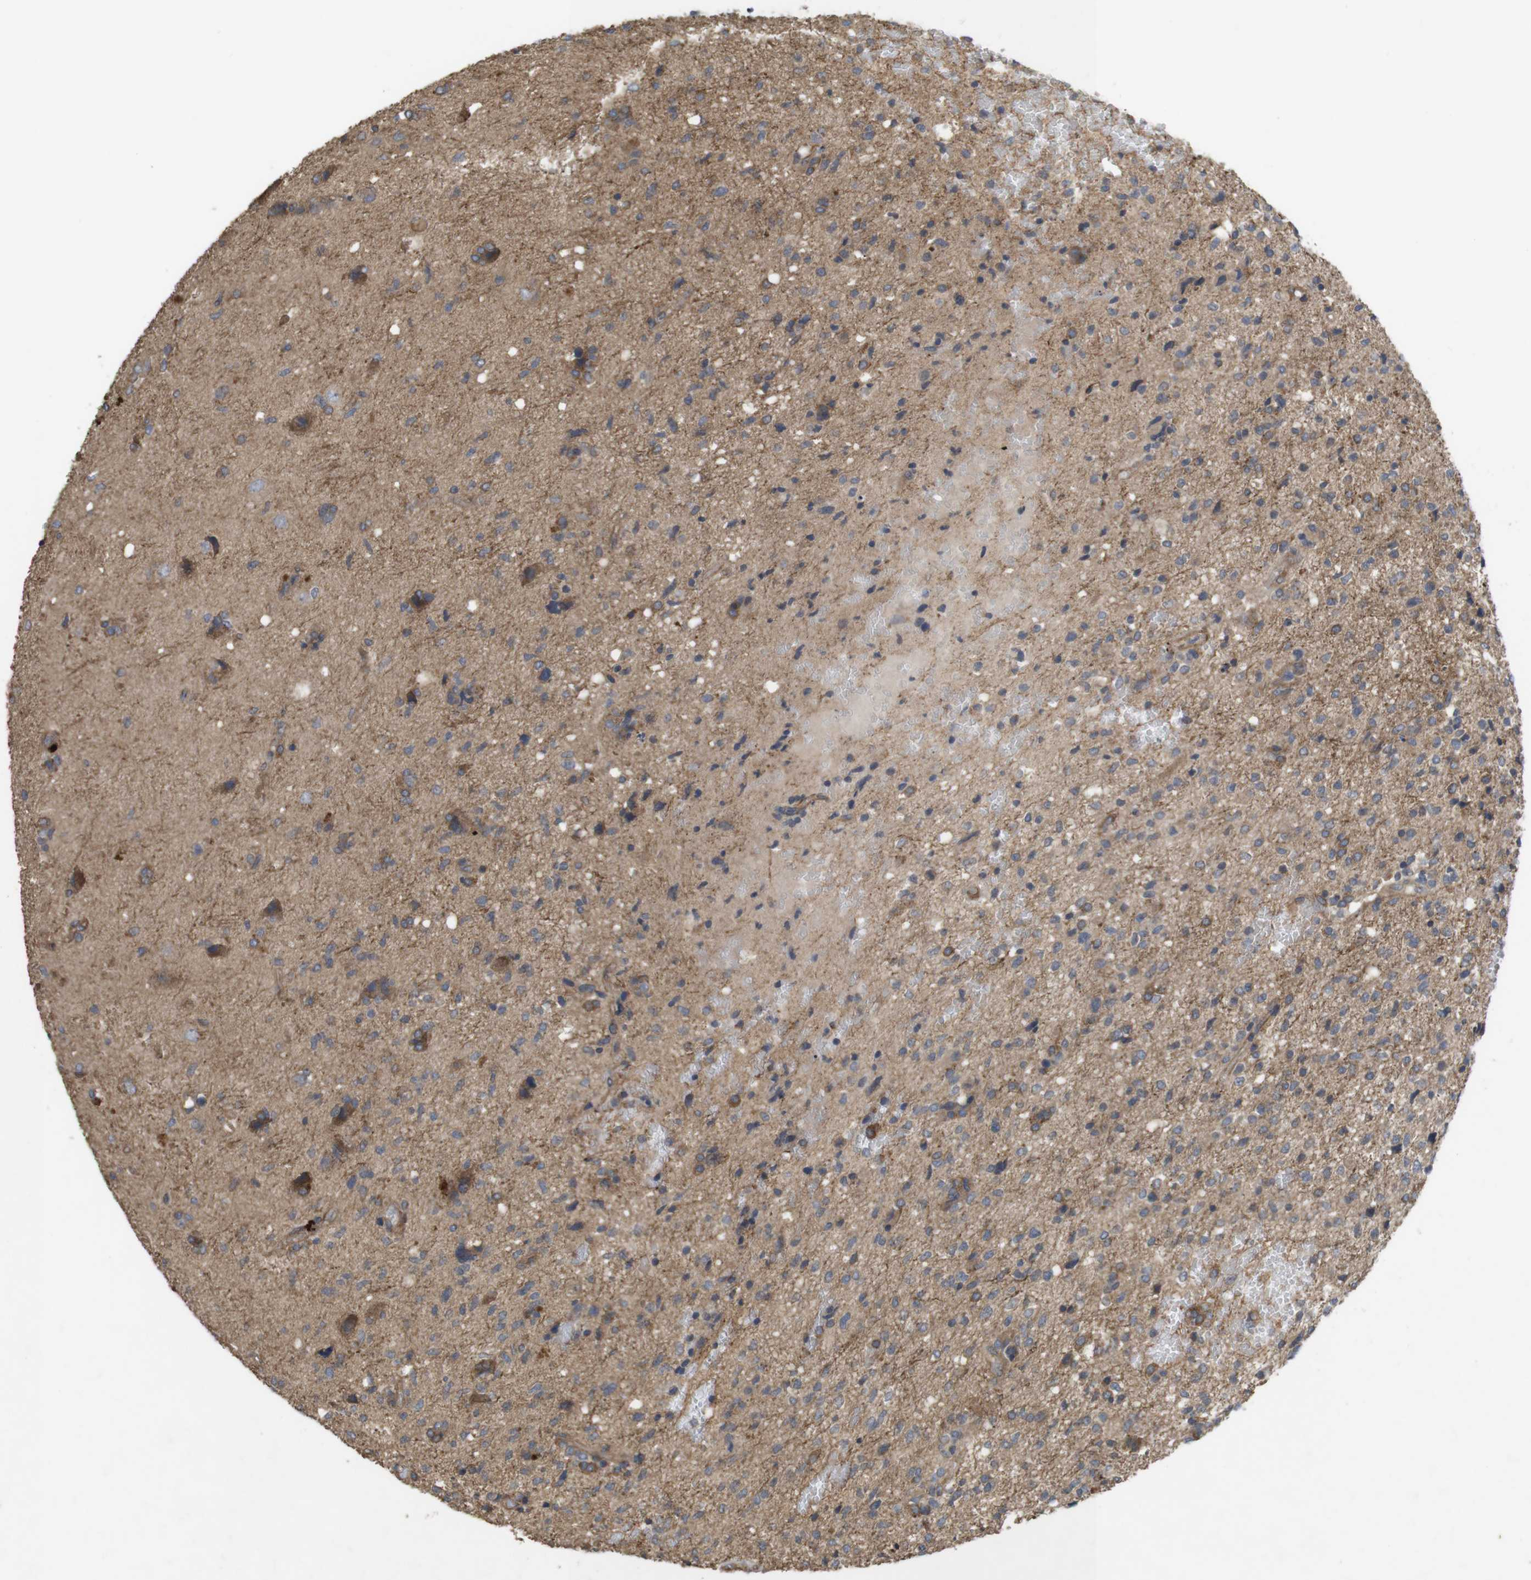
{"staining": {"intensity": "moderate", "quantity": "<25%", "location": "cytoplasmic/membranous"}, "tissue": "glioma", "cell_type": "Tumor cells", "image_type": "cancer", "snomed": [{"axis": "morphology", "description": "Glioma, malignant, High grade"}, {"axis": "topography", "description": "Brain"}], "caption": "High-grade glioma (malignant) stained with a brown dye demonstrates moderate cytoplasmic/membranous positive expression in approximately <25% of tumor cells.", "gene": "KCNS3", "patient": {"sex": "female", "age": 59}}